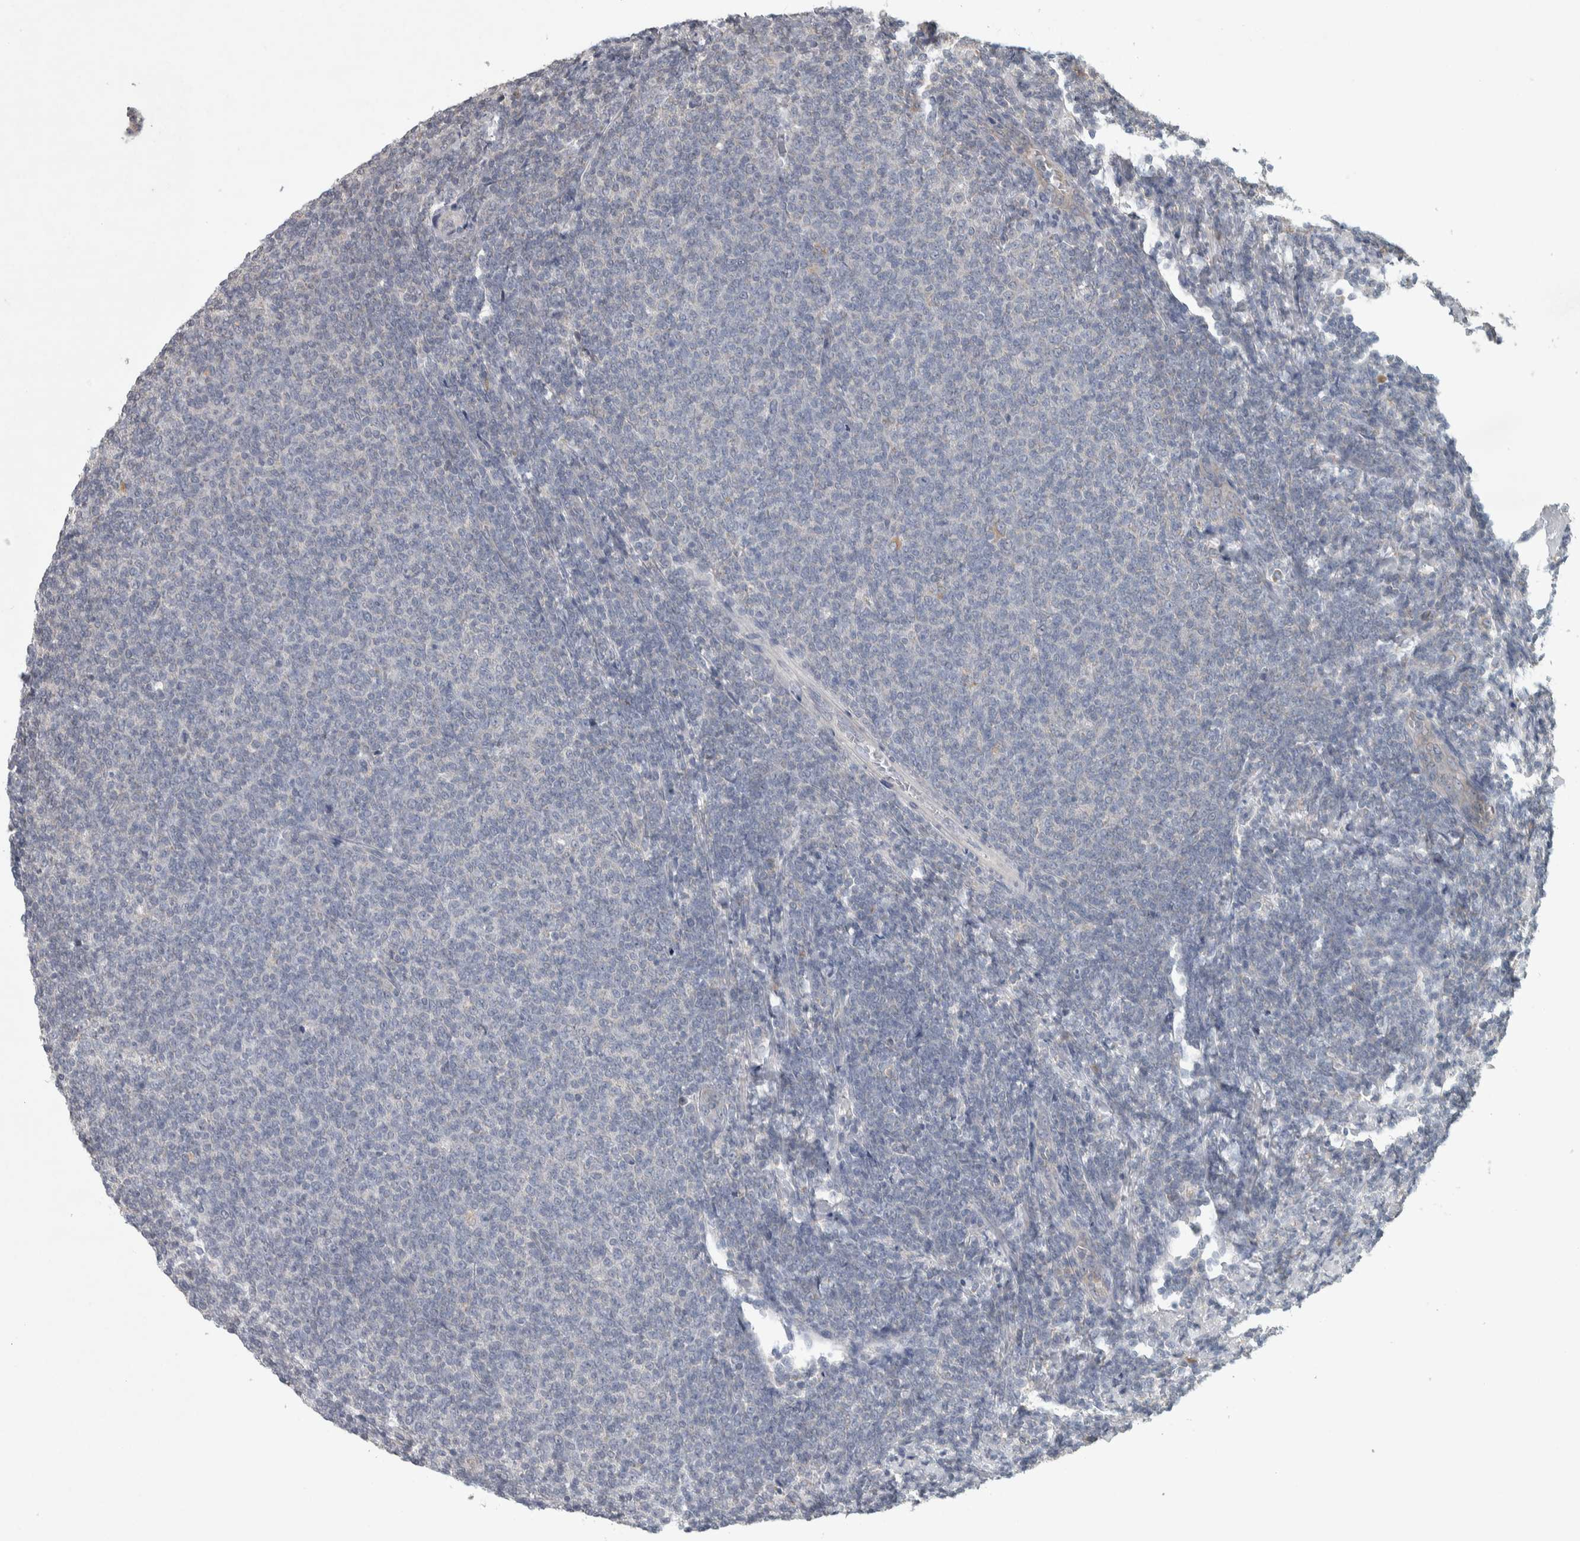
{"staining": {"intensity": "negative", "quantity": "none", "location": "none"}, "tissue": "lymphoma", "cell_type": "Tumor cells", "image_type": "cancer", "snomed": [{"axis": "morphology", "description": "Malignant lymphoma, non-Hodgkin's type, Low grade"}, {"axis": "topography", "description": "Lymph node"}], "caption": "The histopathology image shows no staining of tumor cells in lymphoma.", "gene": "SRP68", "patient": {"sex": "male", "age": 66}}